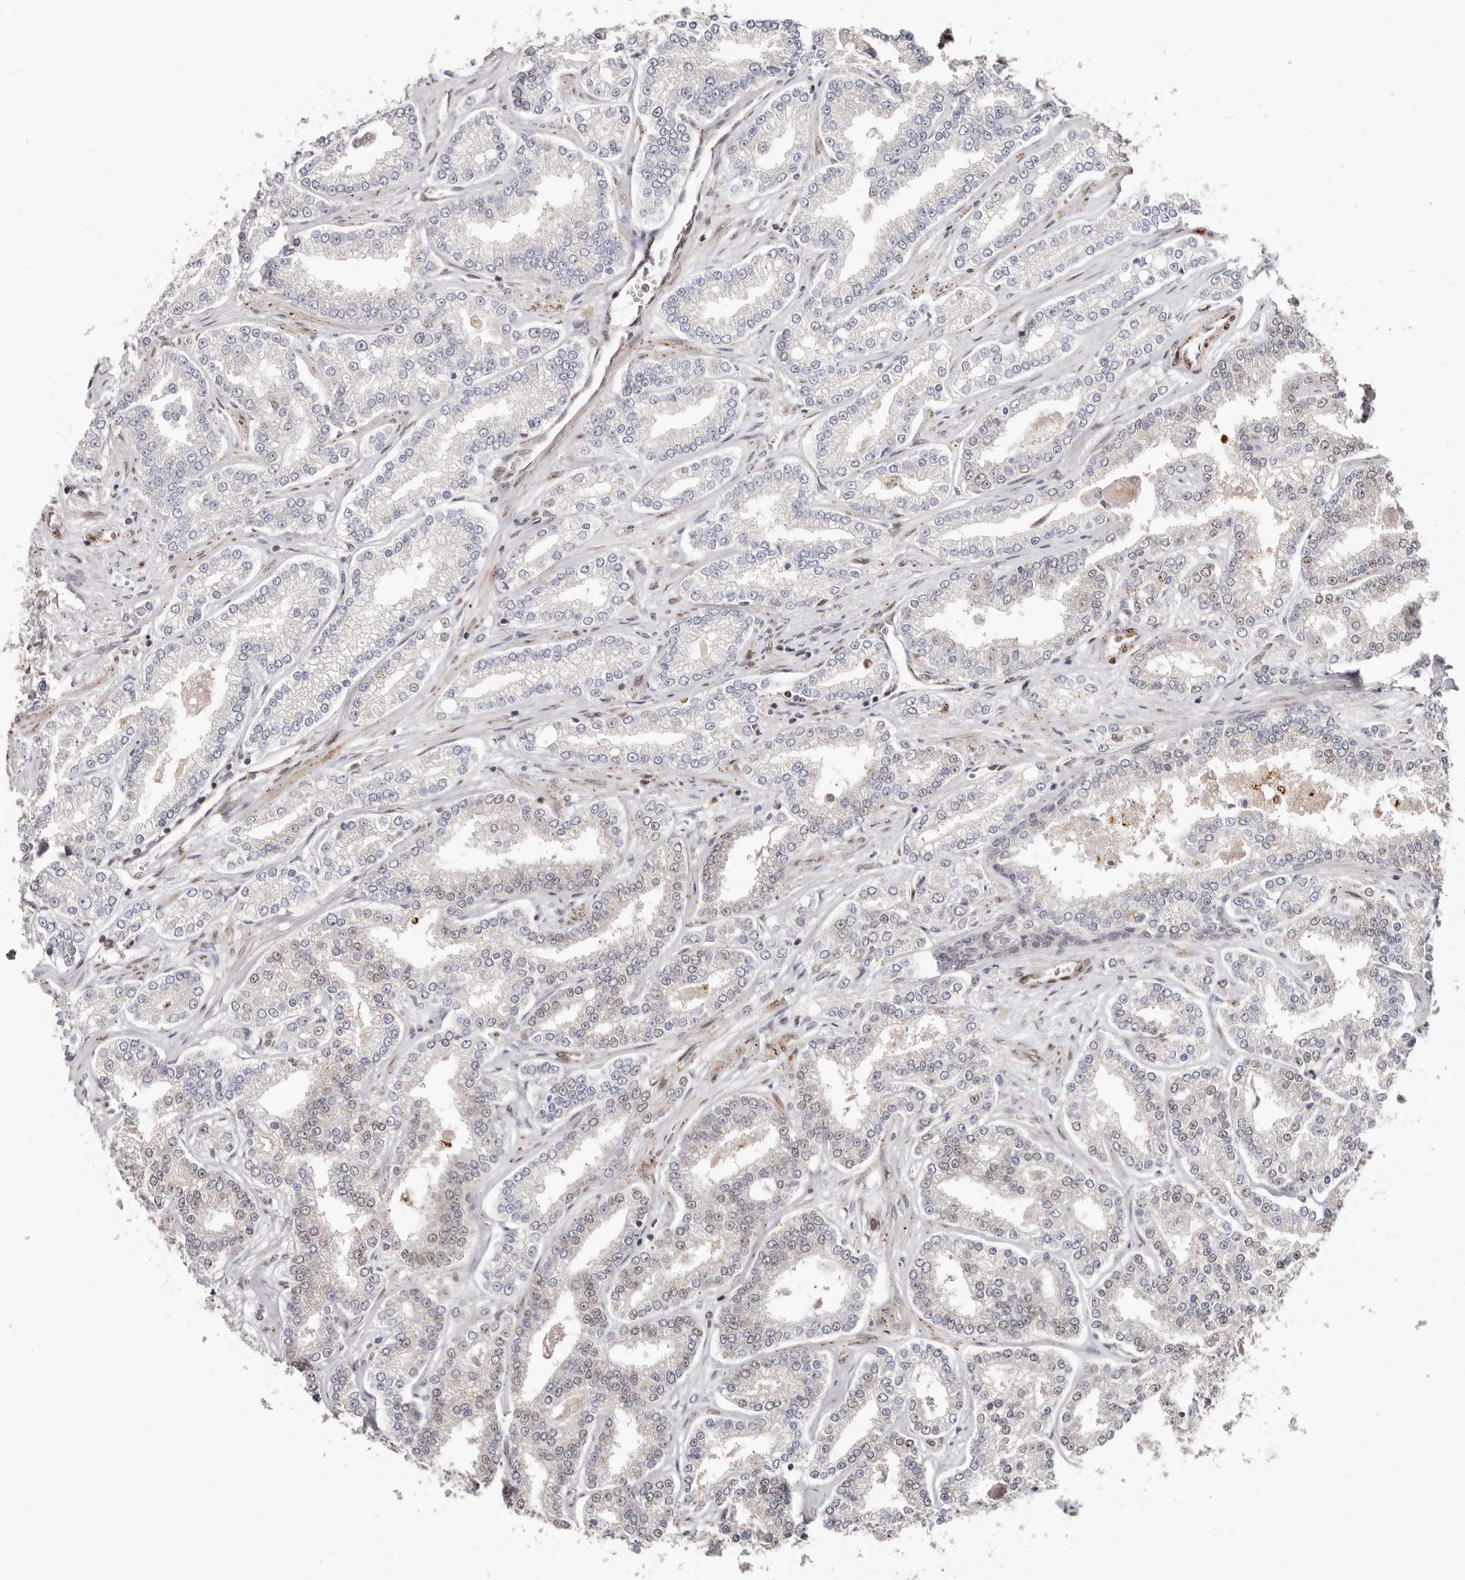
{"staining": {"intensity": "negative", "quantity": "none", "location": "none"}, "tissue": "prostate cancer", "cell_type": "Tumor cells", "image_type": "cancer", "snomed": [{"axis": "morphology", "description": "Normal tissue, NOS"}, {"axis": "morphology", "description": "Adenocarcinoma, High grade"}, {"axis": "topography", "description": "Prostate"}], "caption": "The immunohistochemistry (IHC) histopathology image has no significant staining in tumor cells of prostate high-grade adenocarcinoma tissue.", "gene": "SMAD7", "patient": {"sex": "male", "age": 83}}